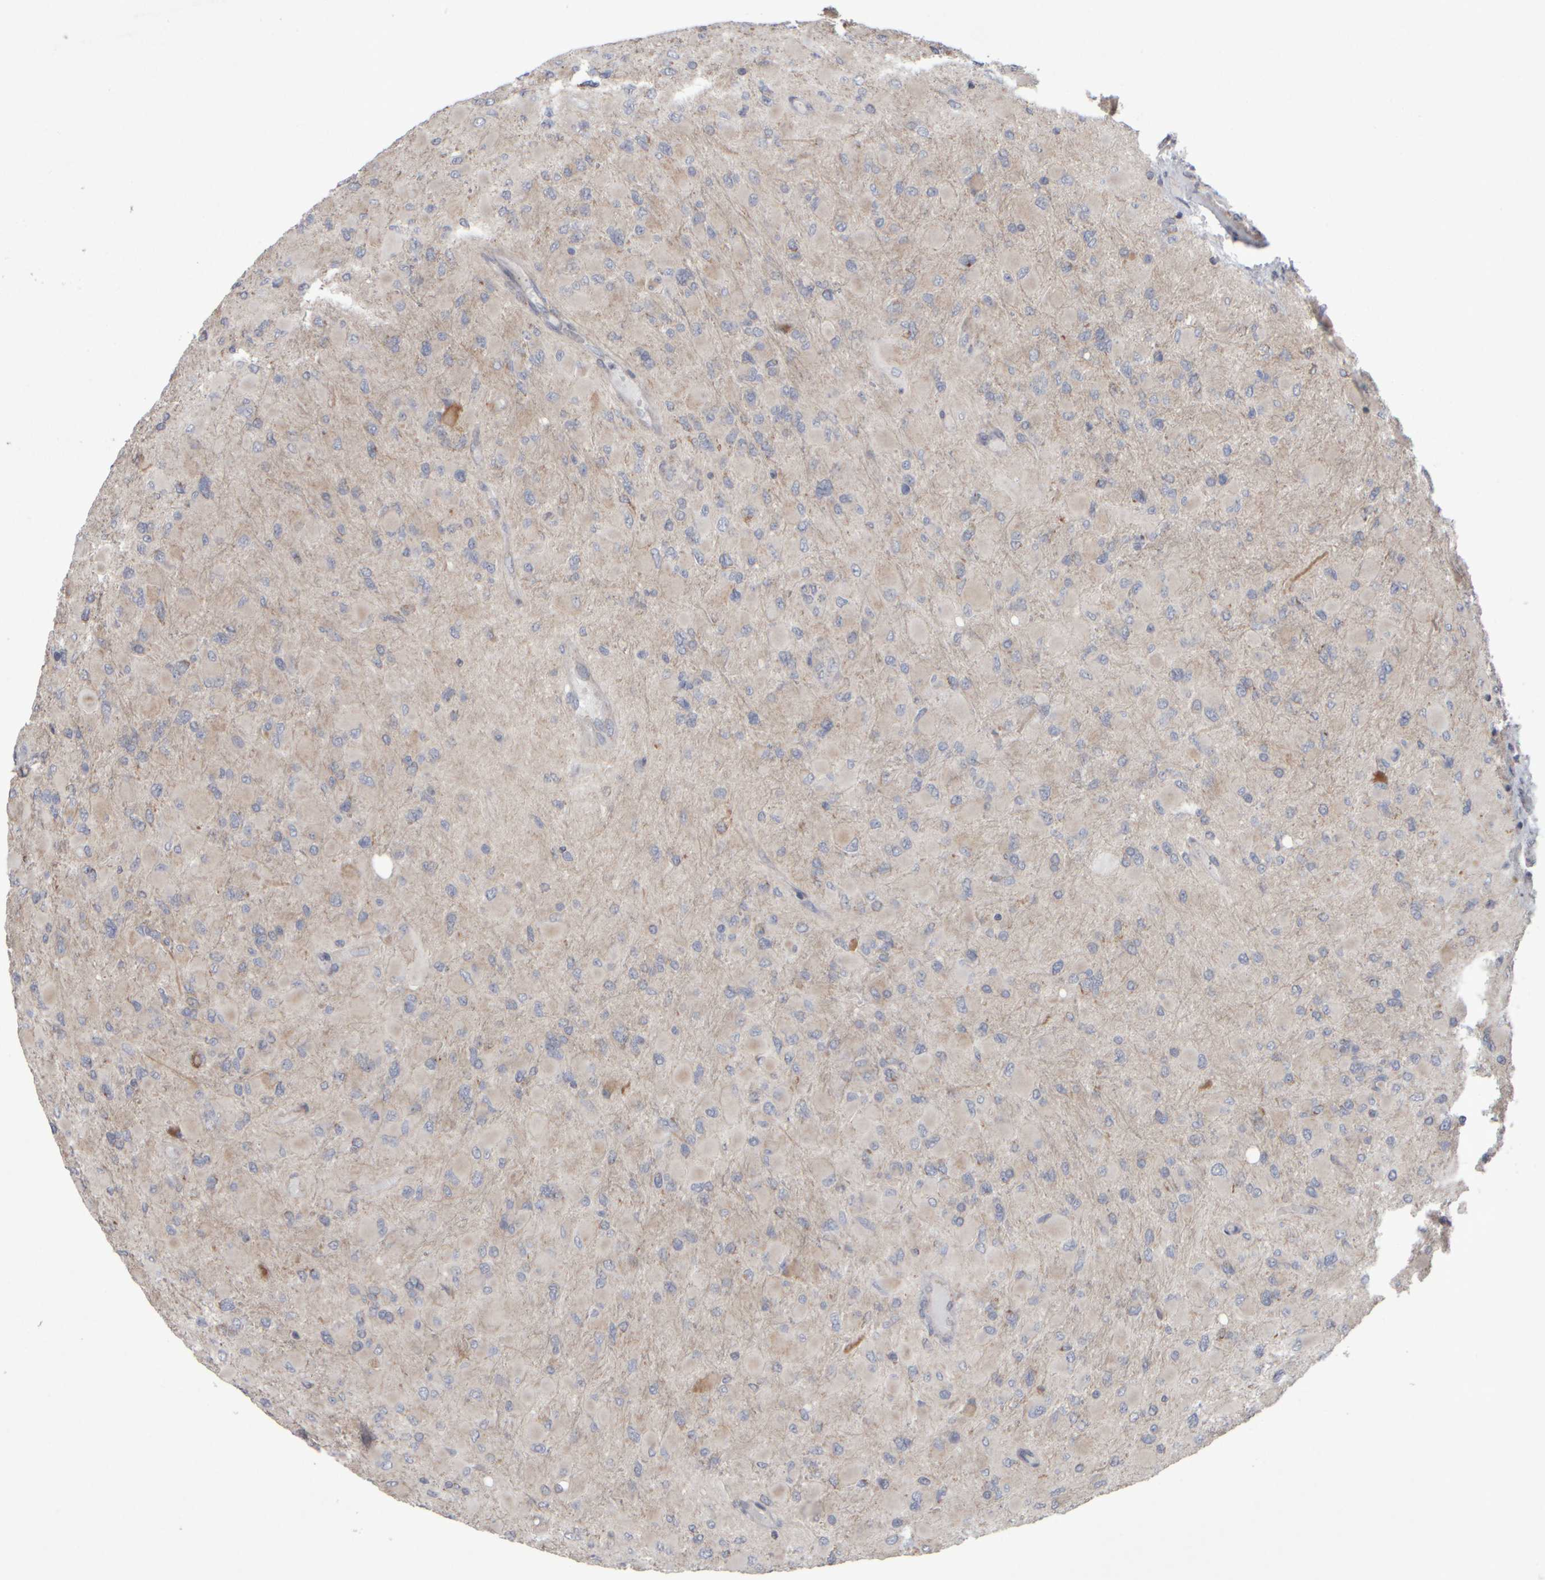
{"staining": {"intensity": "weak", "quantity": "<25%", "location": "cytoplasmic/membranous"}, "tissue": "glioma", "cell_type": "Tumor cells", "image_type": "cancer", "snomed": [{"axis": "morphology", "description": "Glioma, malignant, High grade"}, {"axis": "topography", "description": "Cerebral cortex"}], "caption": "This histopathology image is of high-grade glioma (malignant) stained with immunohistochemistry to label a protein in brown with the nuclei are counter-stained blue. There is no expression in tumor cells.", "gene": "SCO1", "patient": {"sex": "female", "age": 36}}